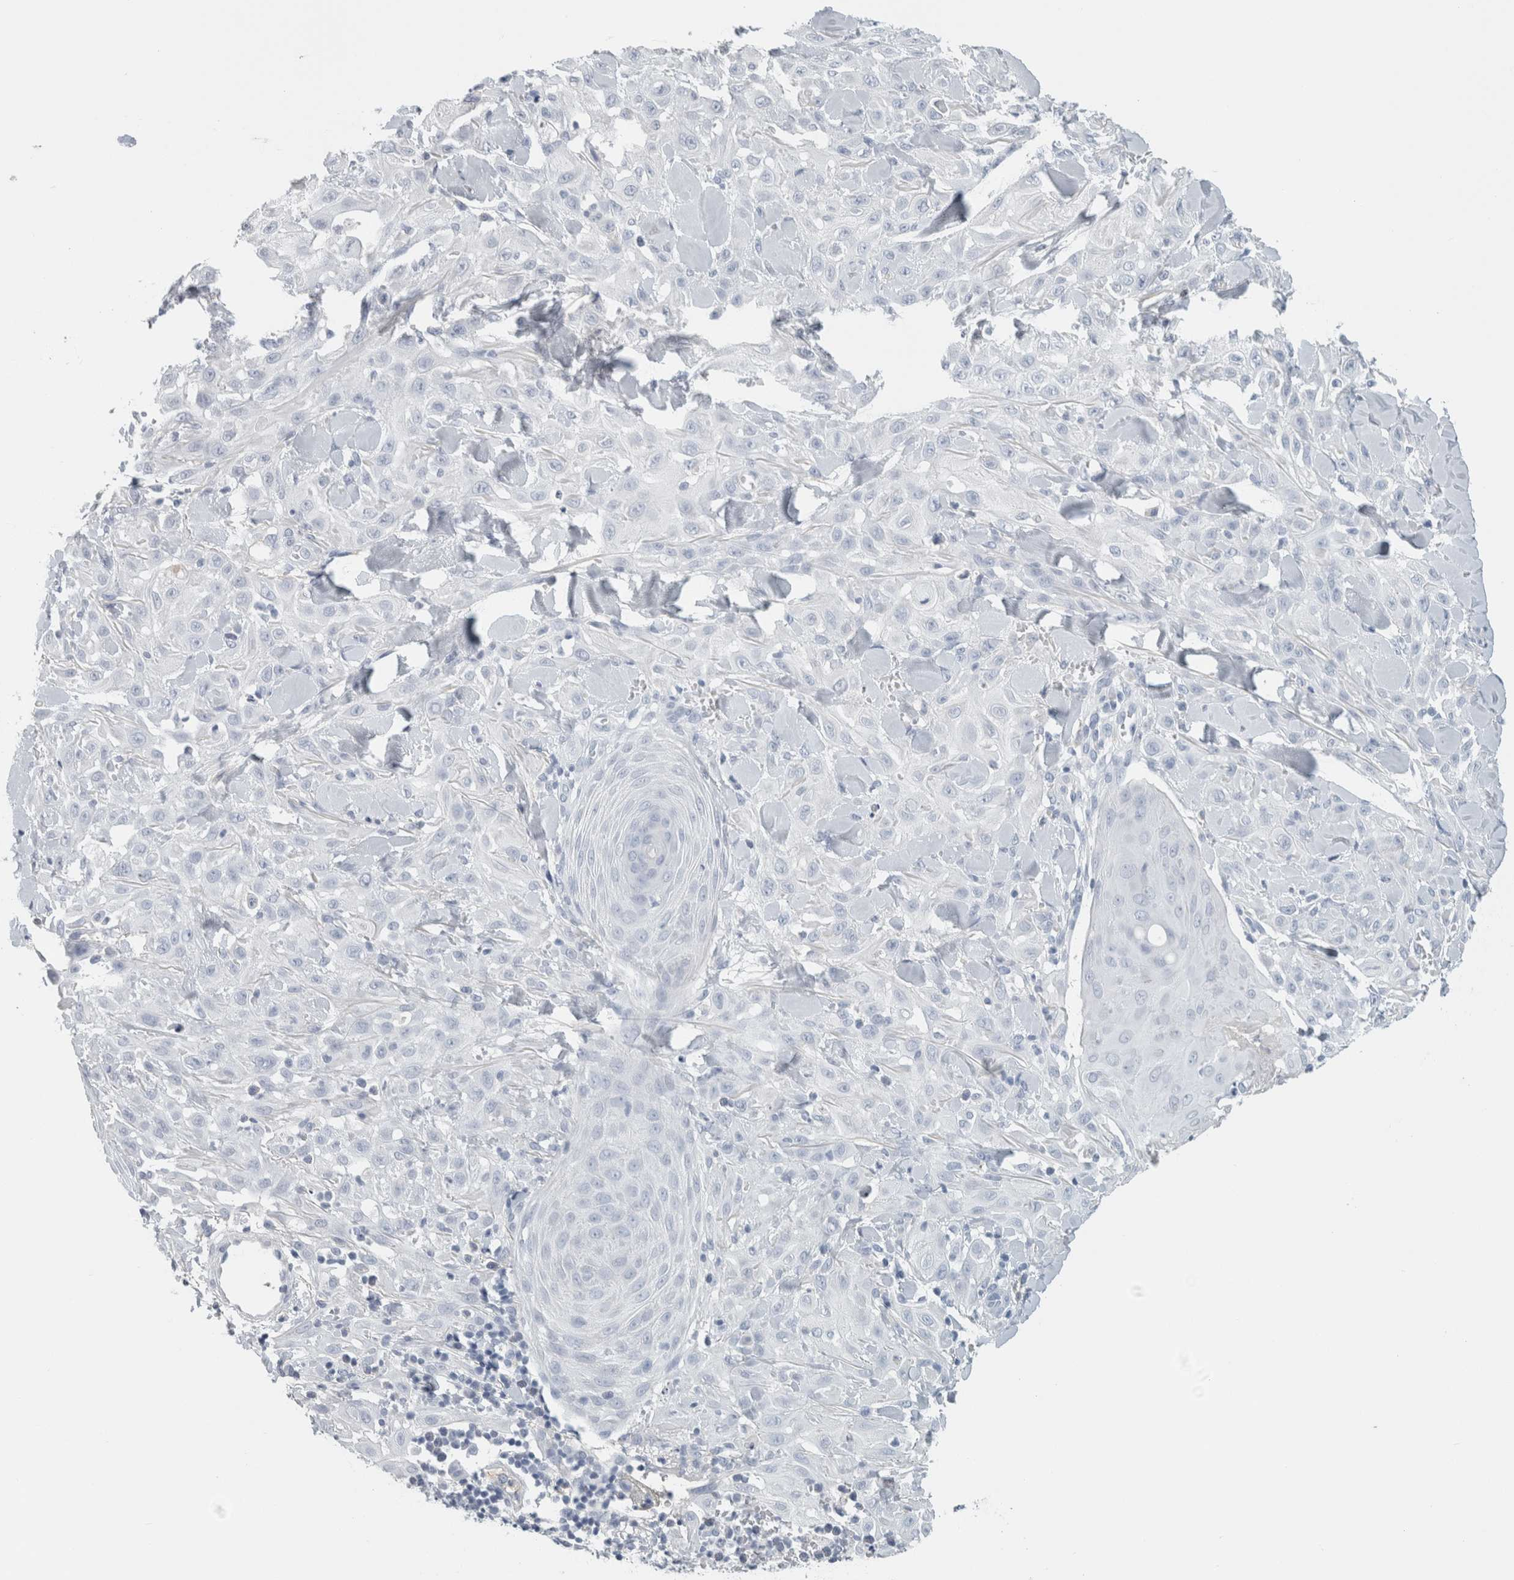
{"staining": {"intensity": "negative", "quantity": "none", "location": "none"}, "tissue": "skin cancer", "cell_type": "Tumor cells", "image_type": "cancer", "snomed": [{"axis": "morphology", "description": "Squamous cell carcinoma, NOS"}, {"axis": "topography", "description": "Skin"}], "caption": "A histopathology image of human skin cancer is negative for staining in tumor cells.", "gene": "TSPAN8", "patient": {"sex": "male", "age": 24}}